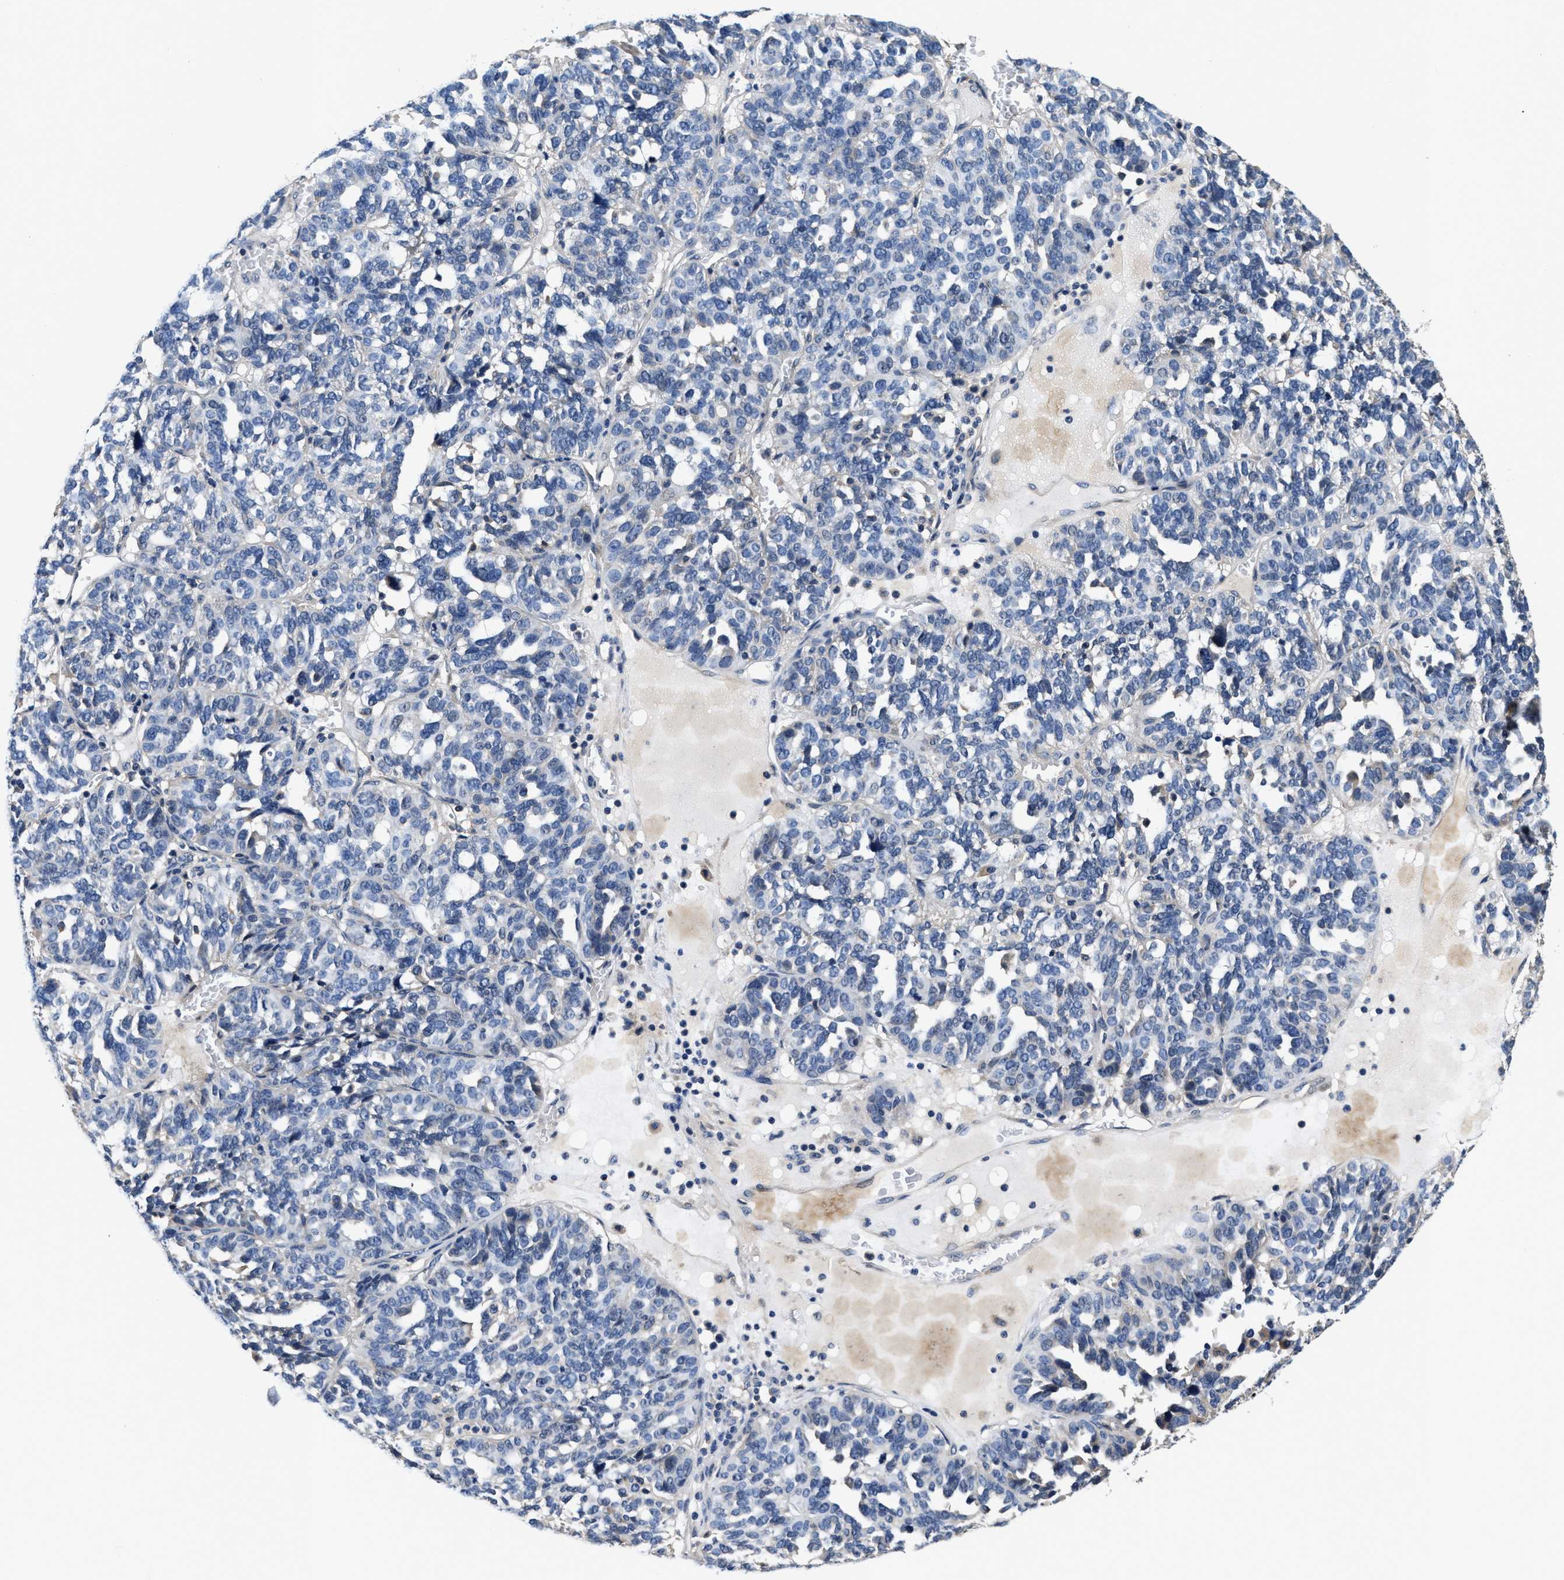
{"staining": {"intensity": "negative", "quantity": "none", "location": "none"}, "tissue": "ovarian cancer", "cell_type": "Tumor cells", "image_type": "cancer", "snomed": [{"axis": "morphology", "description": "Cystadenocarcinoma, serous, NOS"}, {"axis": "topography", "description": "Ovary"}], "caption": "High power microscopy image of an IHC image of ovarian cancer, revealing no significant staining in tumor cells.", "gene": "ANKIB1", "patient": {"sex": "female", "age": 59}}